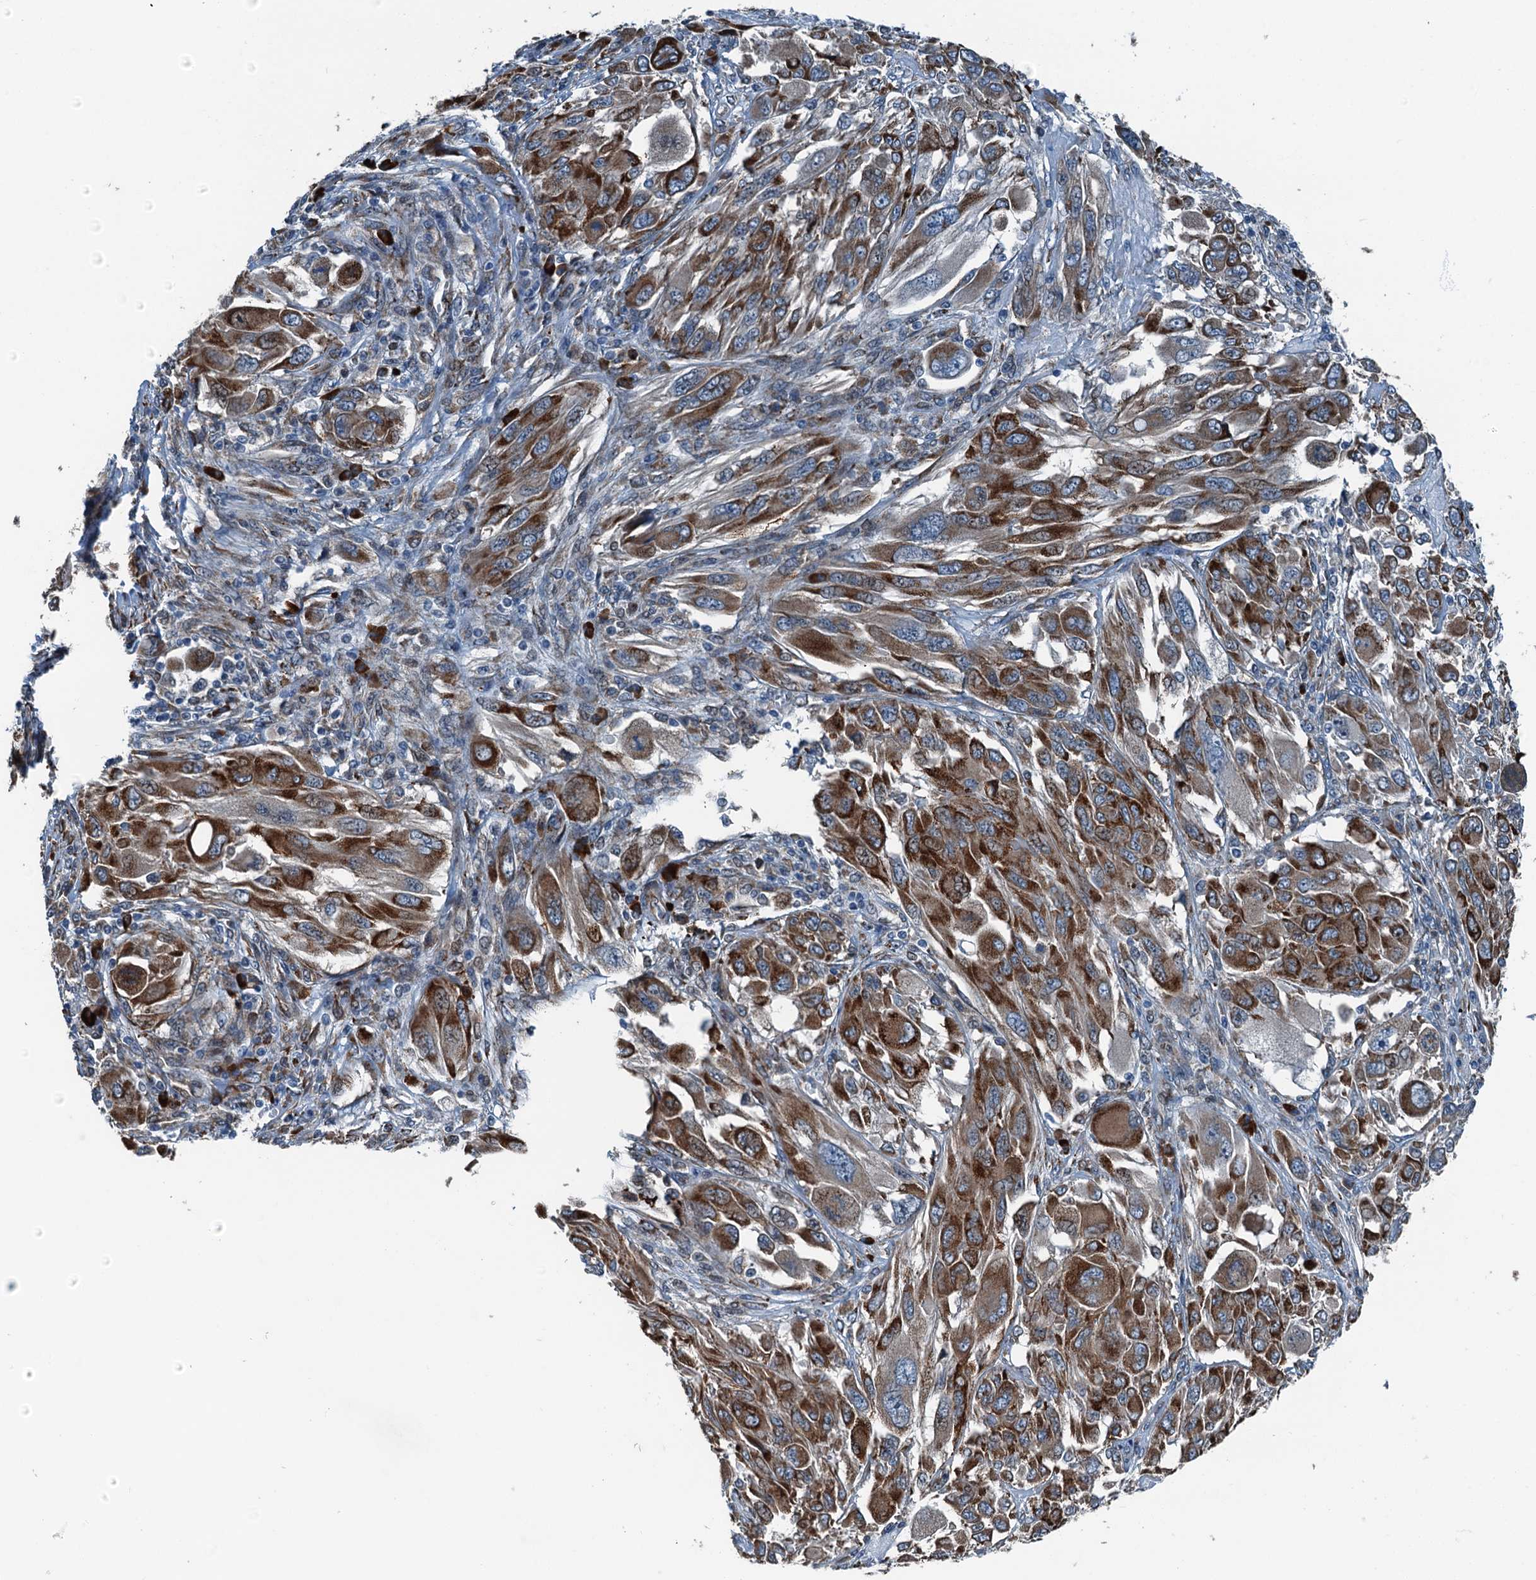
{"staining": {"intensity": "moderate", "quantity": ">75%", "location": "cytoplasmic/membranous"}, "tissue": "melanoma", "cell_type": "Tumor cells", "image_type": "cancer", "snomed": [{"axis": "morphology", "description": "Malignant melanoma, NOS"}, {"axis": "topography", "description": "Skin"}], "caption": "This image reveals immunohistochemistry (IHC) staining of malignant melanoma, with medium moderate cytoplasmic/membranous positivity in about >75% of tumor cells.", "gene": "TAMALIN", "patient": {"sex": "female", "age": 91}}